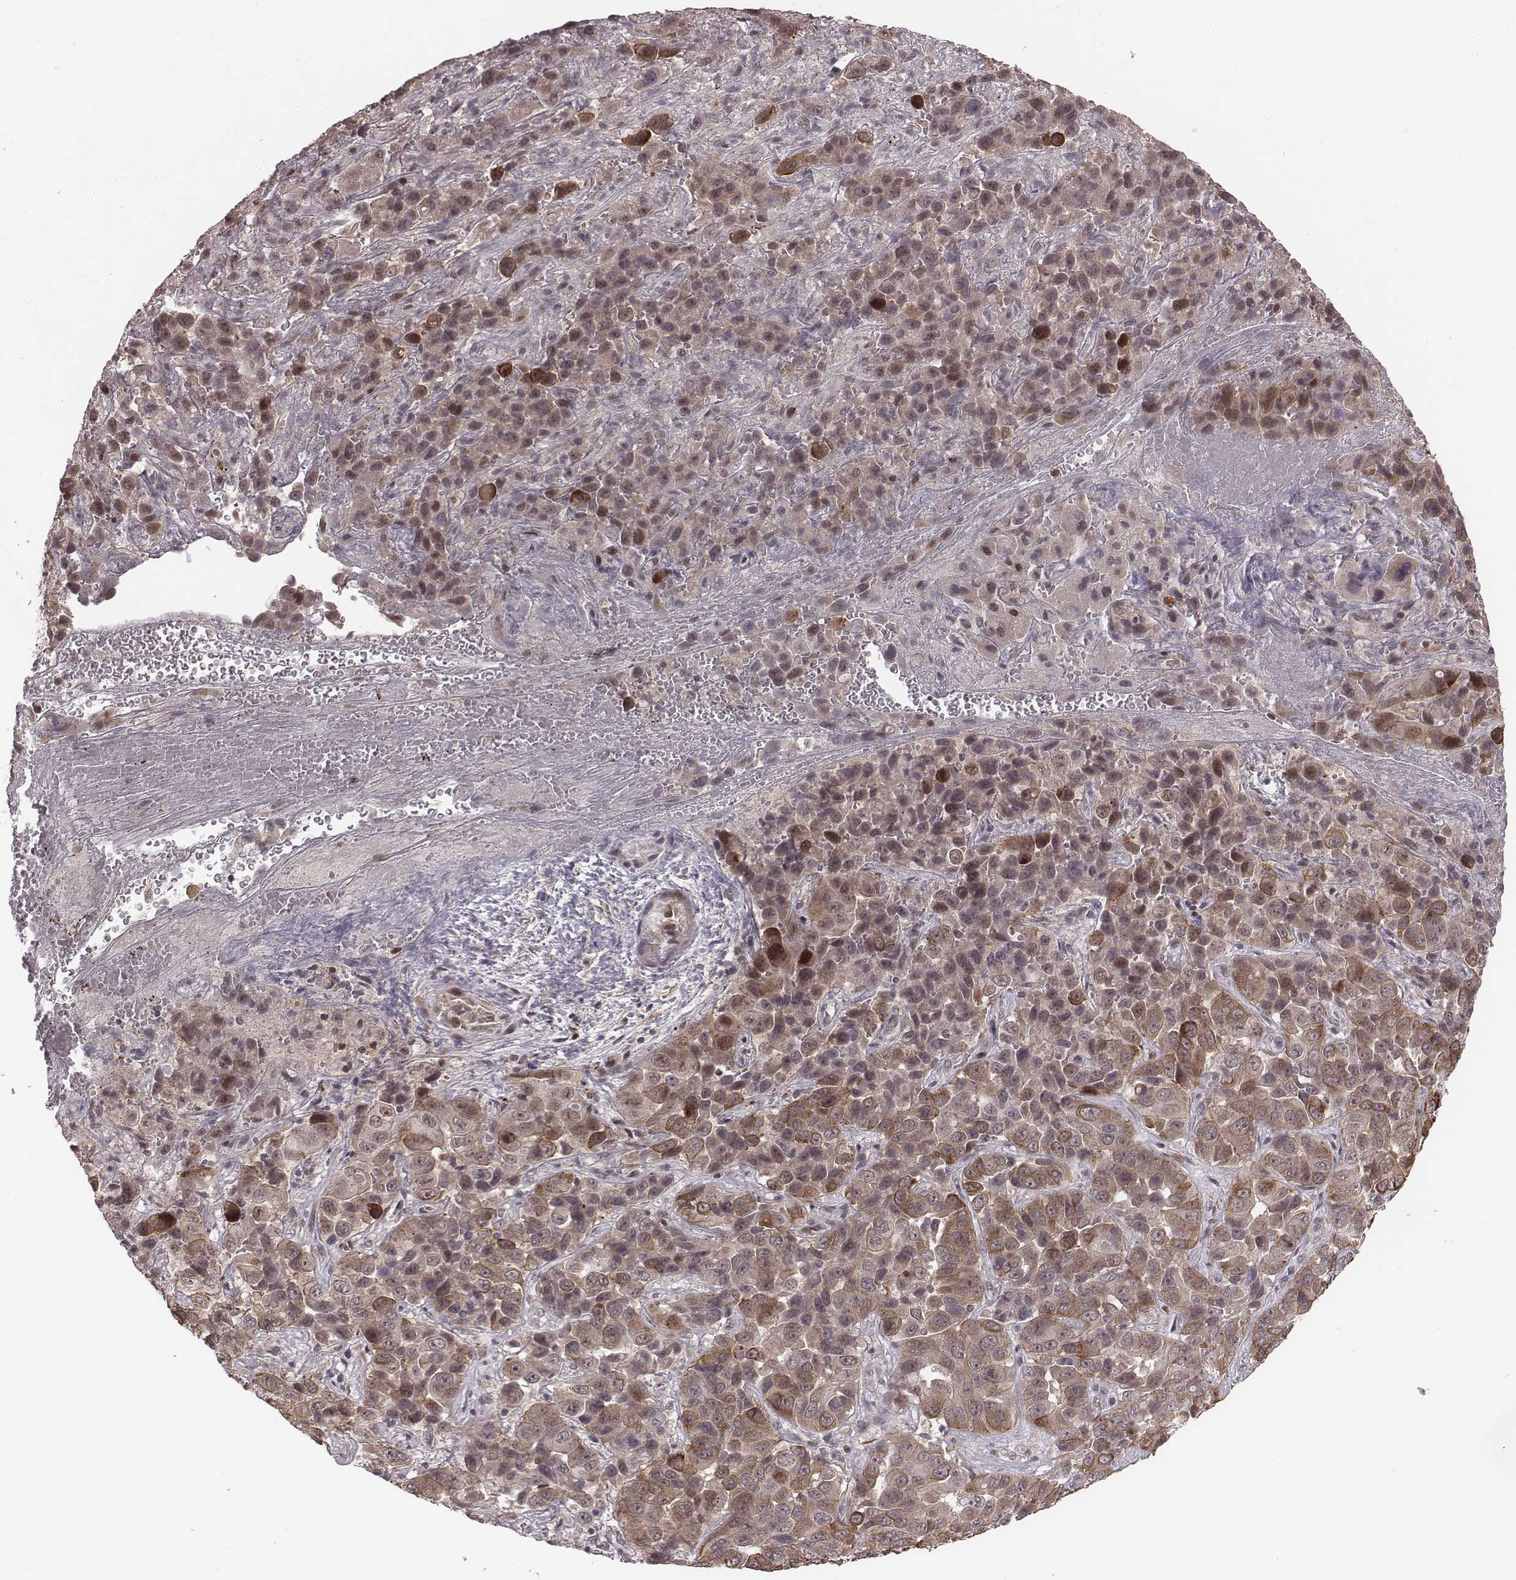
{"staining": {"intensity": "moderate", "quantity": "25%-75%", "location": "cytoplasmic/membranous"}, "tissue": "liver cancer", "cell_type": "Tumor cells", "image_type": "cancer", "snomed": [{"axis": "morphology", "description": "Cholangiocarcinoma"}, {"axis": "topography", "description": "Liver"}], "caption": "A medium amount of moderate cytoplasmic/membranous staining is identified in about 25%-75% of tumor cells in liver cholangiocarcinoma tissue. The protein of interest is stained brown, and the nuclei are stained in blue (DAB IHC with brightfield microscopy, high magnification).", "gene": "RPL3", "patient": {"sex": "female", "age": 52}}